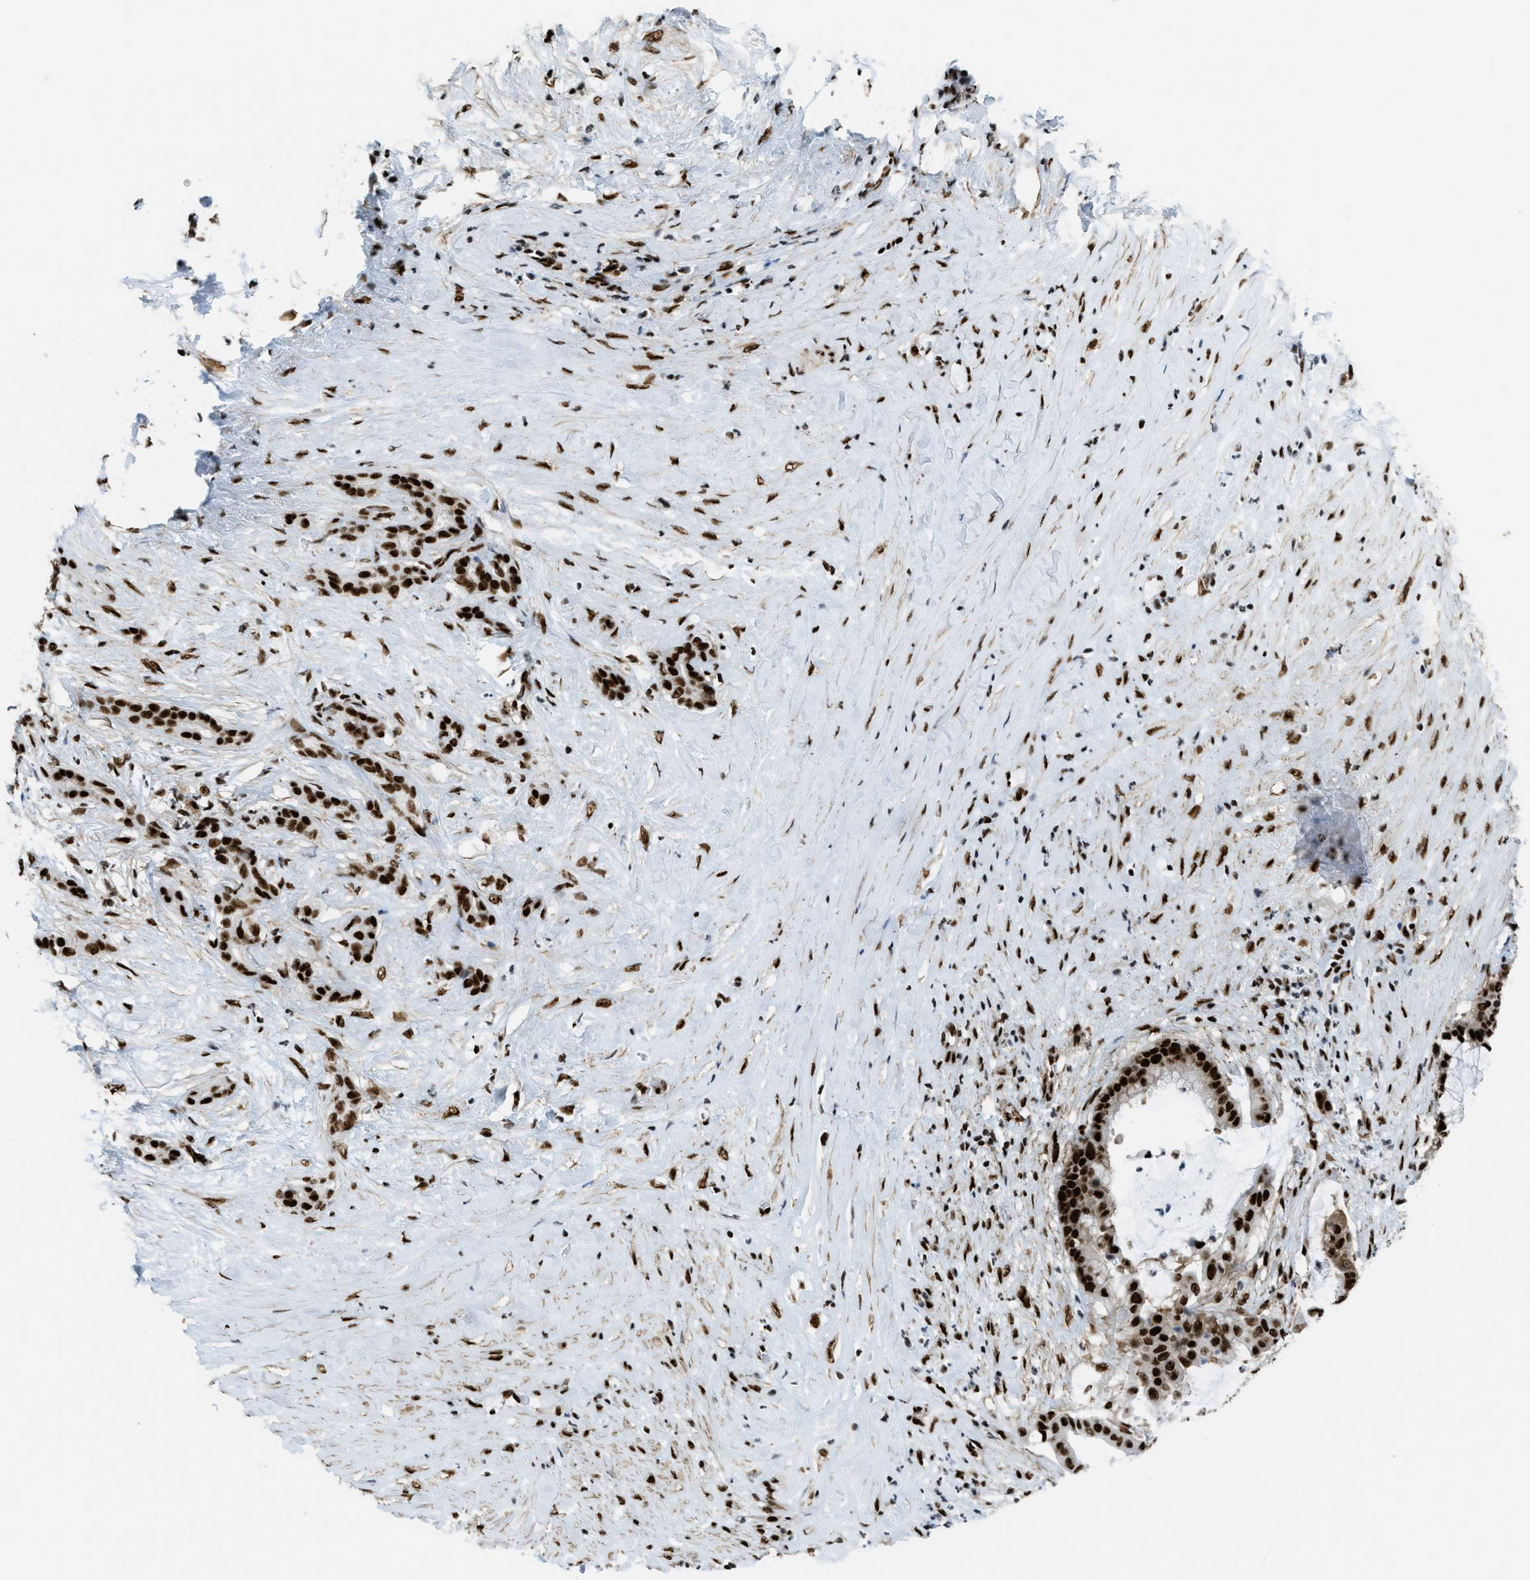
{"staining": {"intensity": "strong", "quantity": ">75%", "location": "nuclear"}, "tissue": "pancreatic cancer", "cell_type": "Tumor cells", "image_type": "cancer", "snomed": [{"axis": "morphology", "description": "Adenocarcinoma, NOS"}, {"axis": "topography", "description": "Pancreas"}], "caption": "Human adenocarcinoma (pancreatic) stained with a protein marker demonstrates strong staining in tumor cells.", "gene": "ZNF207", "patient": {"sex": "male", "age": 41}}